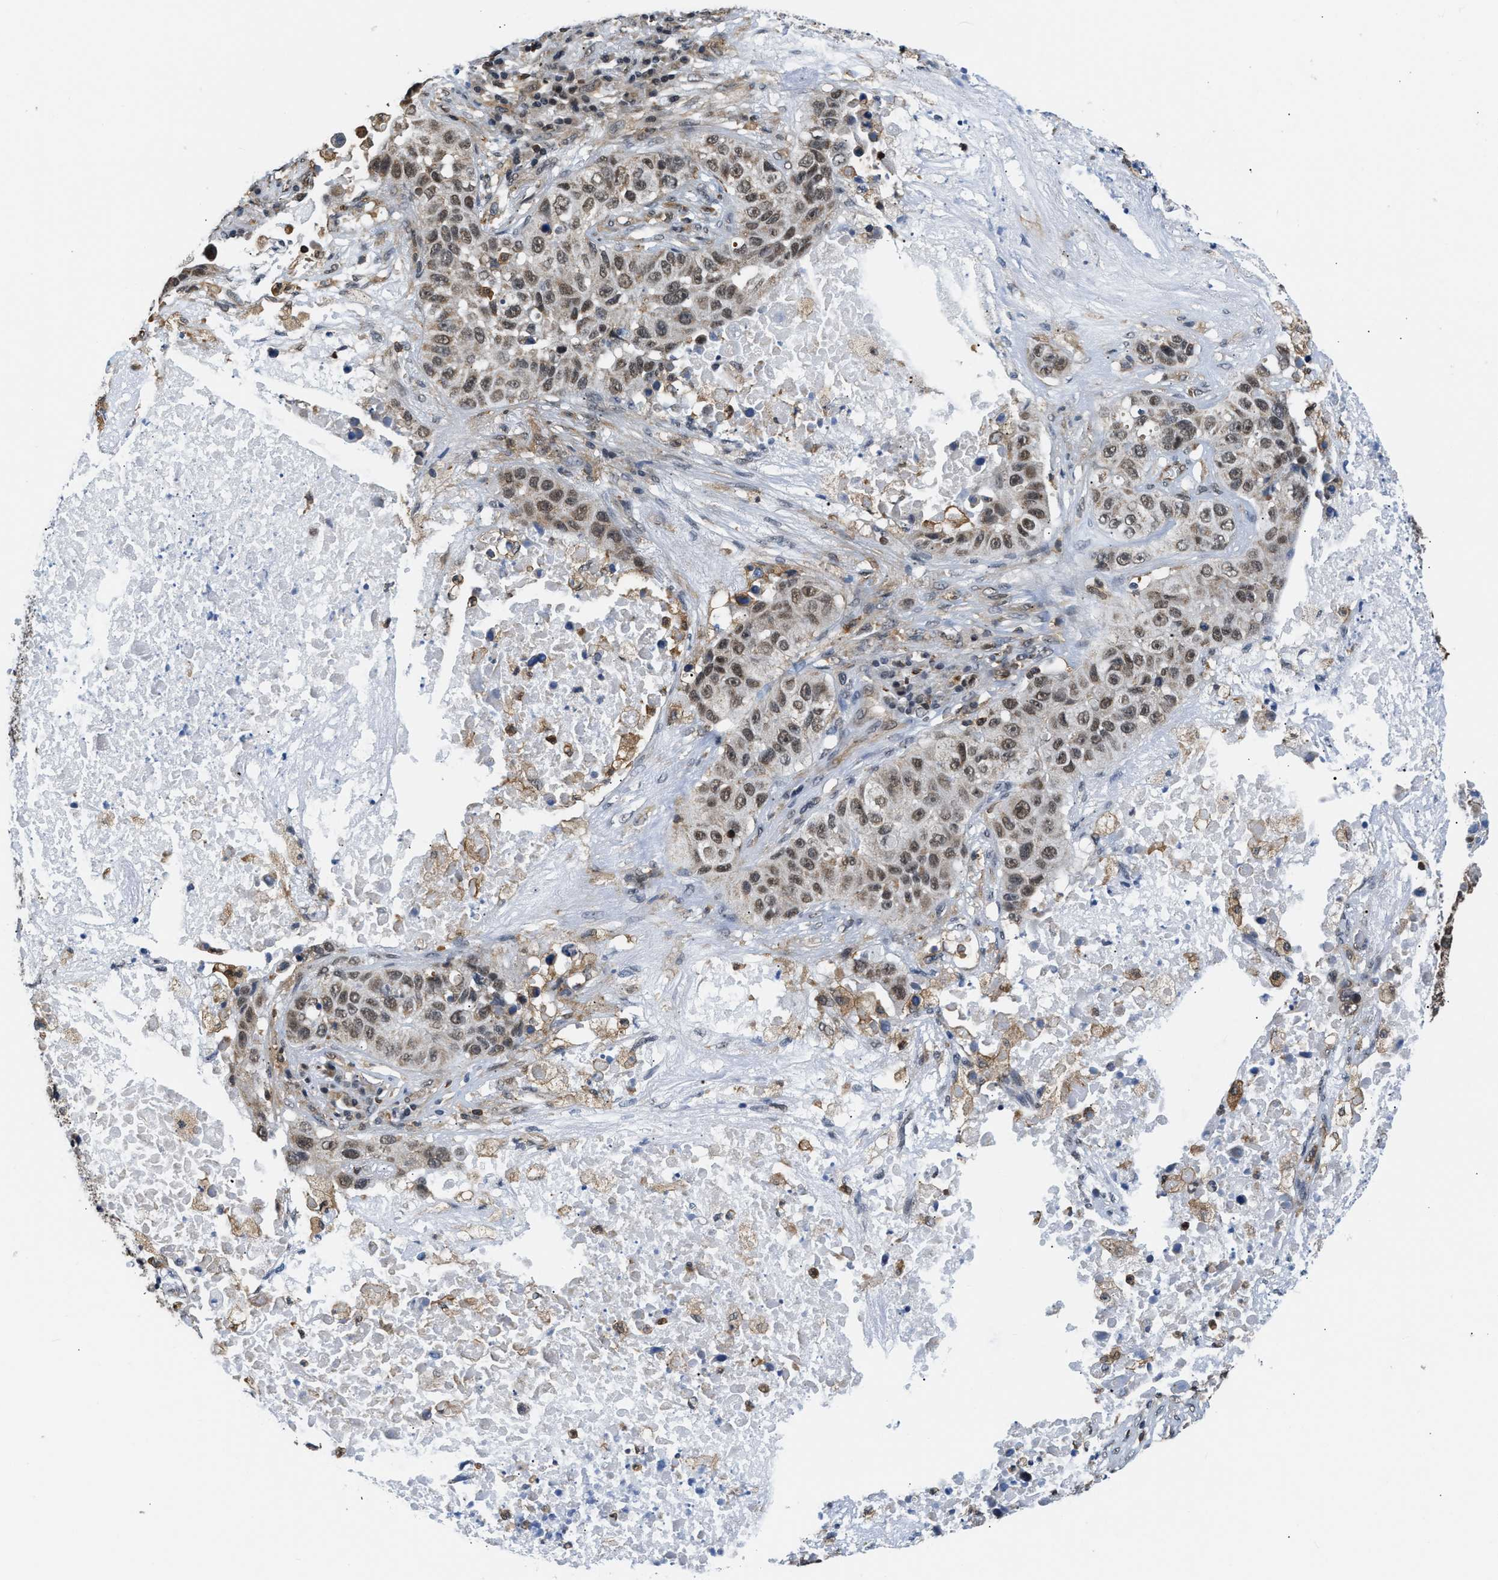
{"staining": {"intensity": "weak", "quantity": ">75%", "location": "nuclear"}, "tissue": "lung cancer", "cell_type": "Tumor cells", "image_type": "cancer", "snomed": [{"axis": "morphology", "description": "Squamous cell carcinoma, NOS"}, {"axis": "topography", "description": "Lung"}], "caption": "Lung cancer (squamous cell carcinoma) tissue exhibits weak nuclear expression in about >75% of tumor cells, visualized by immunohistochemistry.", "gene": "STK10", "patient": {"sex": "male", "age": 57}}